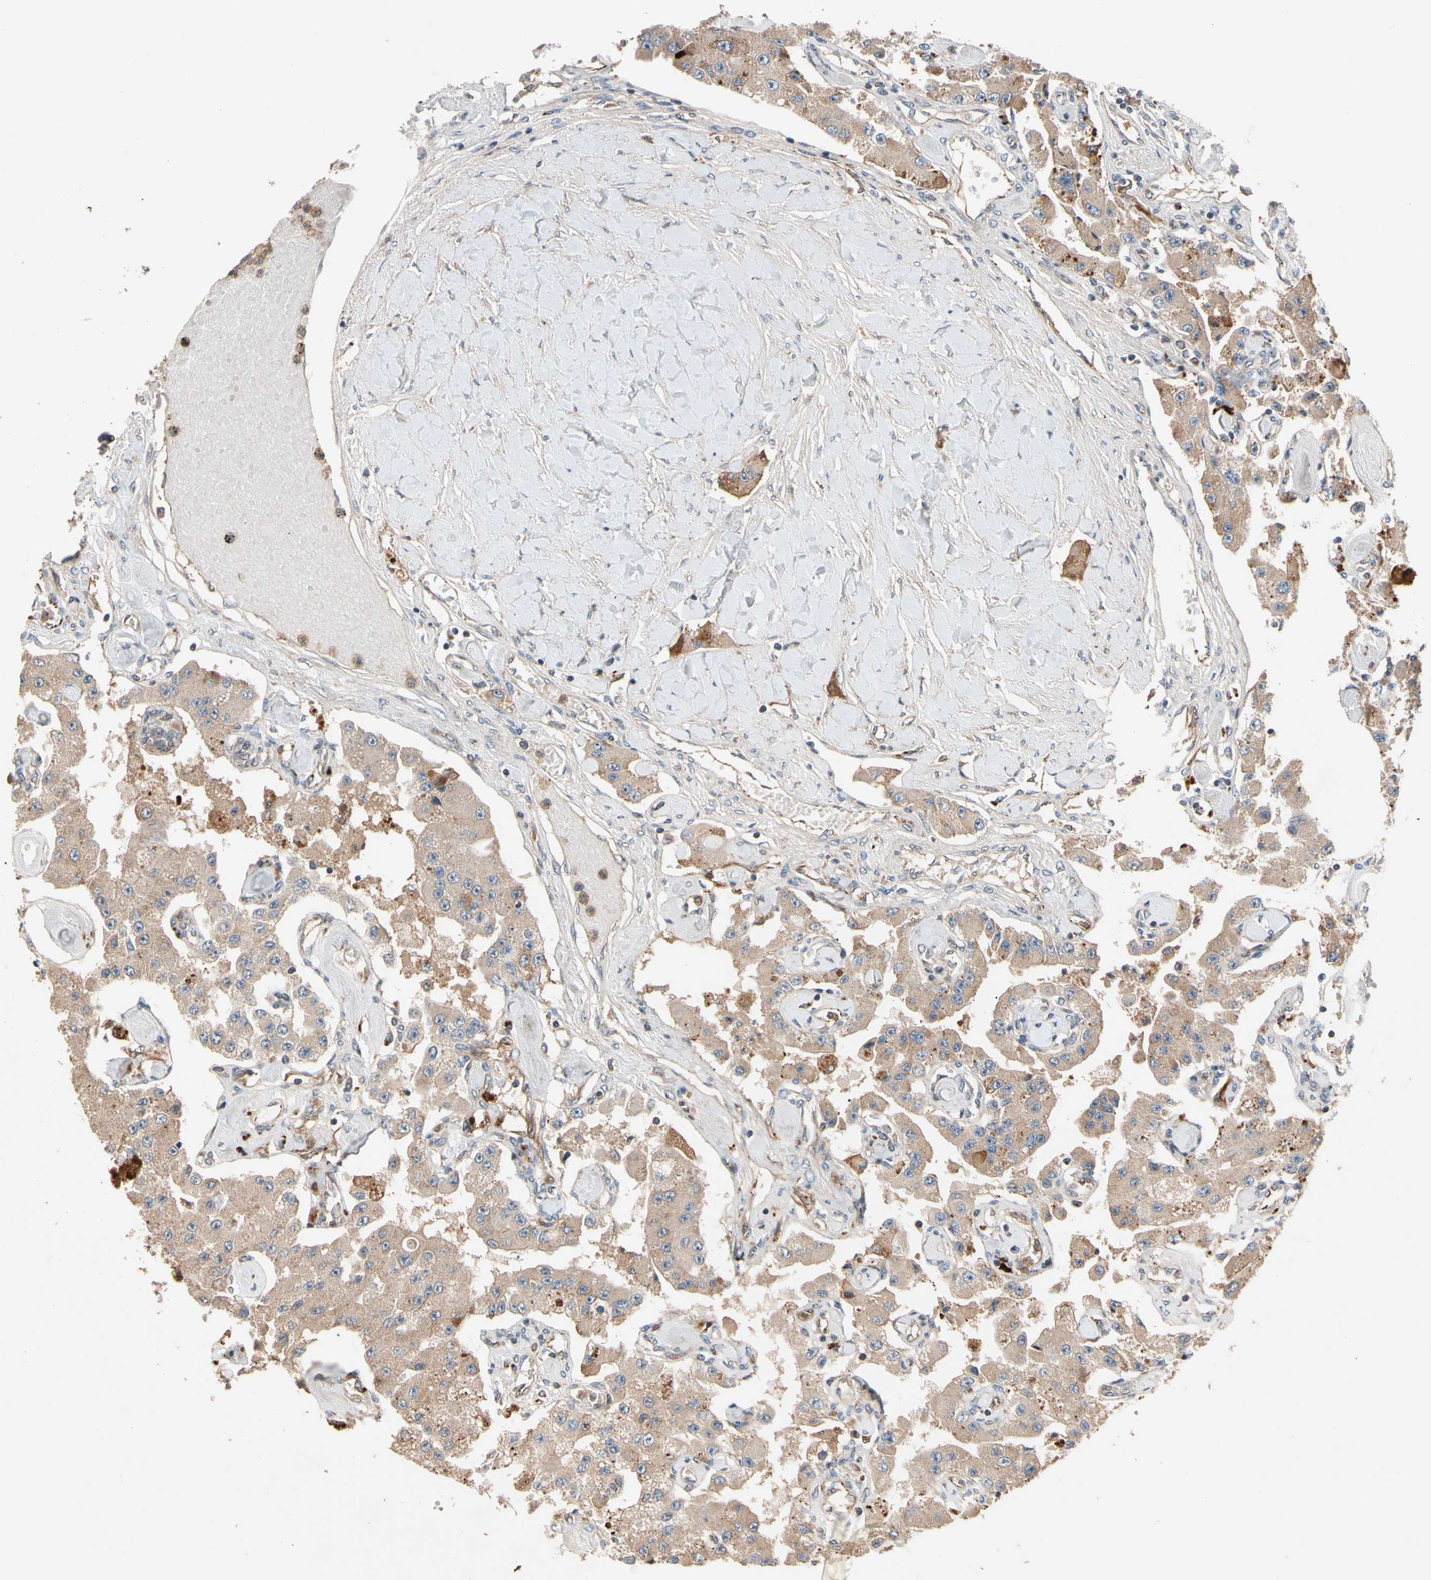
{"staining": {"intensity": "moderate", "quantity": ">75%", "location": "cytoplasmic/membranous"}, "tissue": "carcinoid", "cell_type": "Tumor cells", "image_type": "cancer", "snomed": [{"axis": "morphology", "description": "Carcinoid, malignant, NOS"}, {"axis": "topography", "description": "Pancreas"}], "caption": "Brown immunohistochemical staining in human carcinoid reveals moderate cytoplasmic/membranous positivity in approximately >75% of tumor cells.", "gene": "FGD6", "patient": {"sex": "male", "age": 41}}